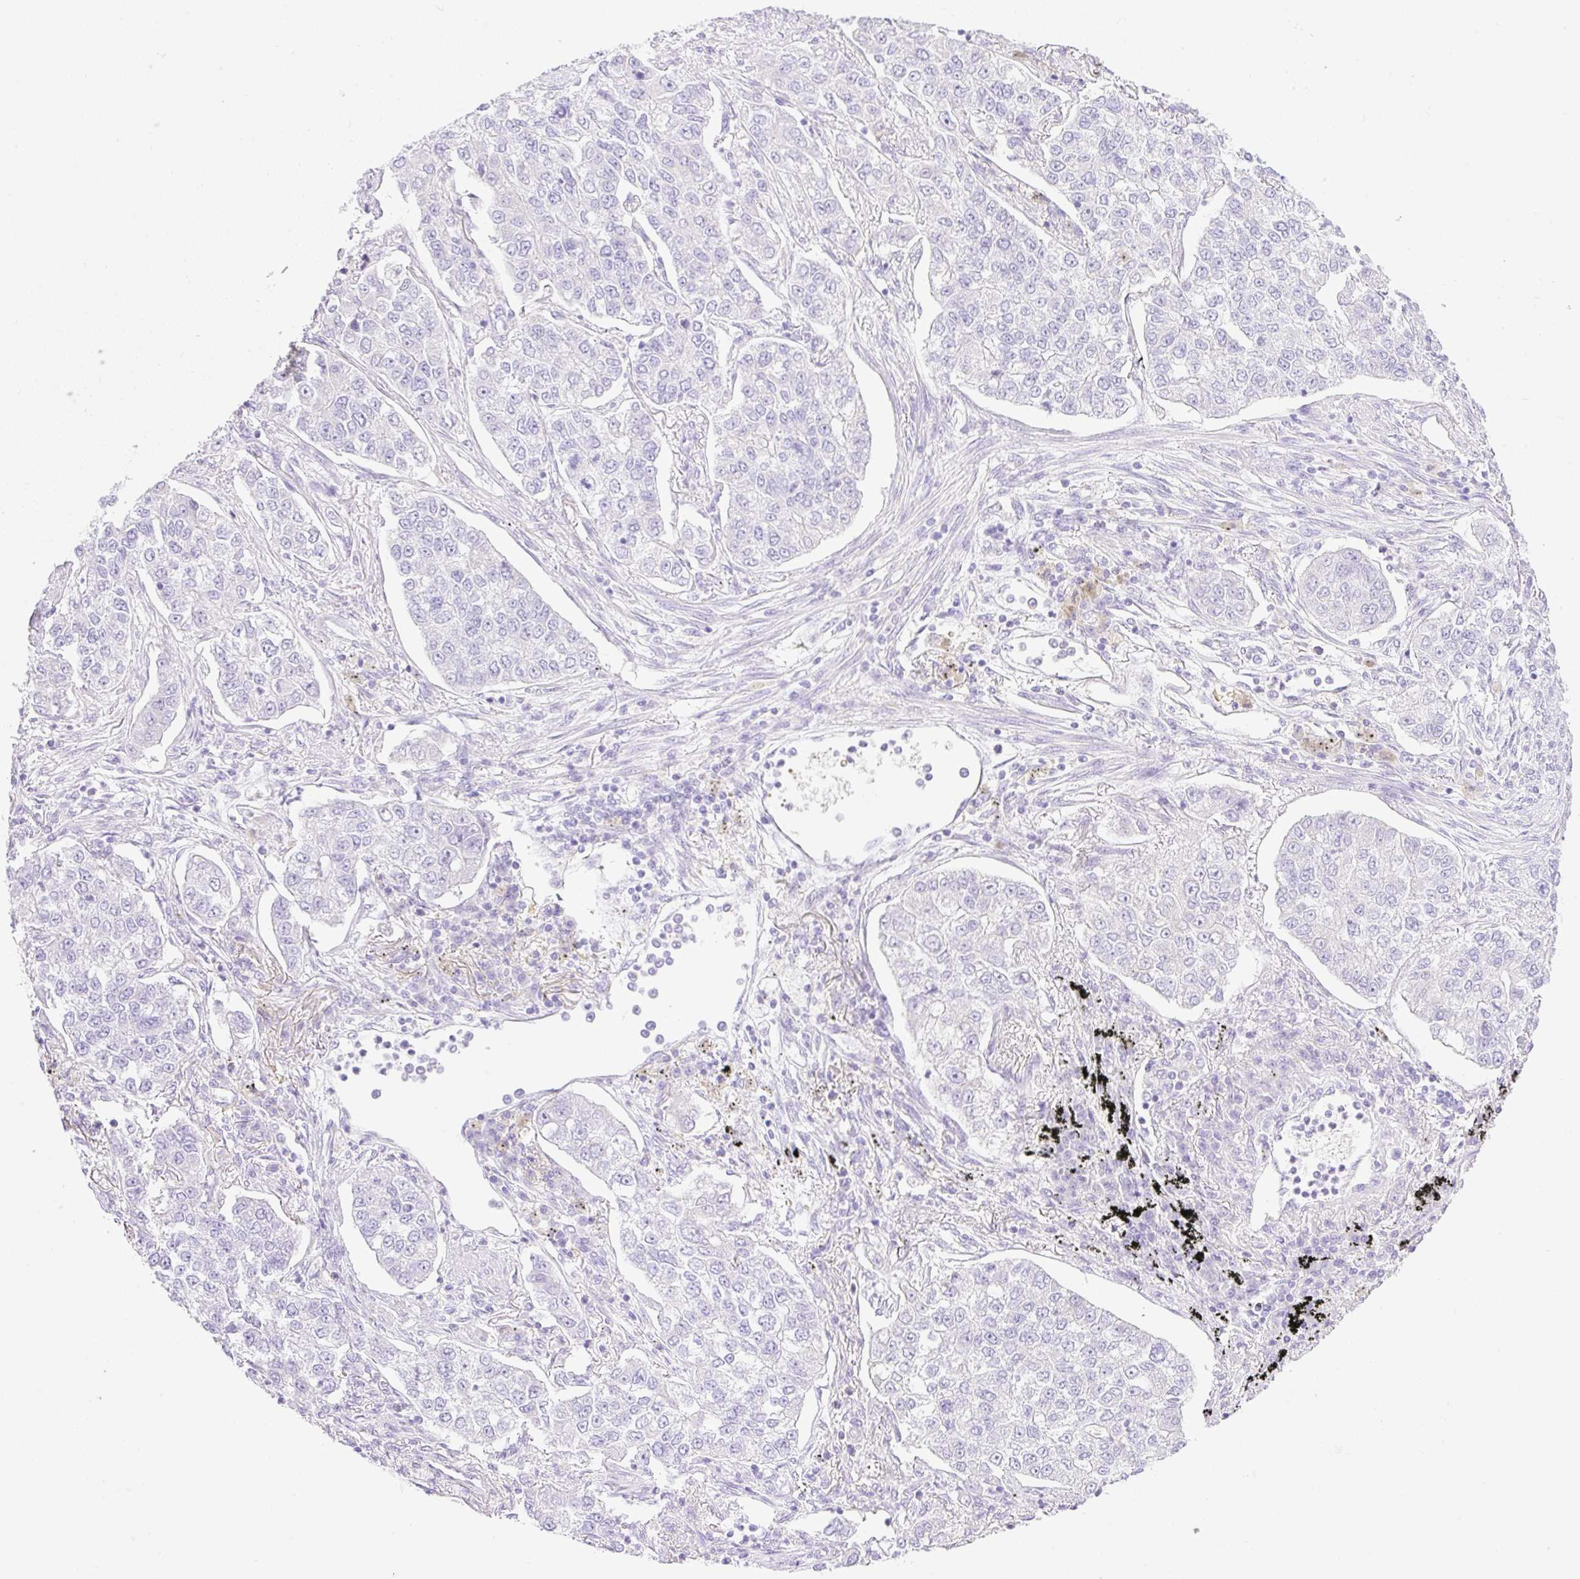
{"staining": {"intensity": "negative", "quantity": "none", "location": "none"}, "tissue": "lung cancer", "cell_type": "Tumor cells", "image_type": "cancer", "snomed": [{"axis": "morphology", "description": "Adenocarcinoma, NOS"}, {"axis": "topography", "description": "Lung"}], "caption": "This is a micrograph of IHC staining of lung cancer, which shows no expression in tumor cells.", "gene": "CDX1", "patient": {"sex": "male", "age": 49}}